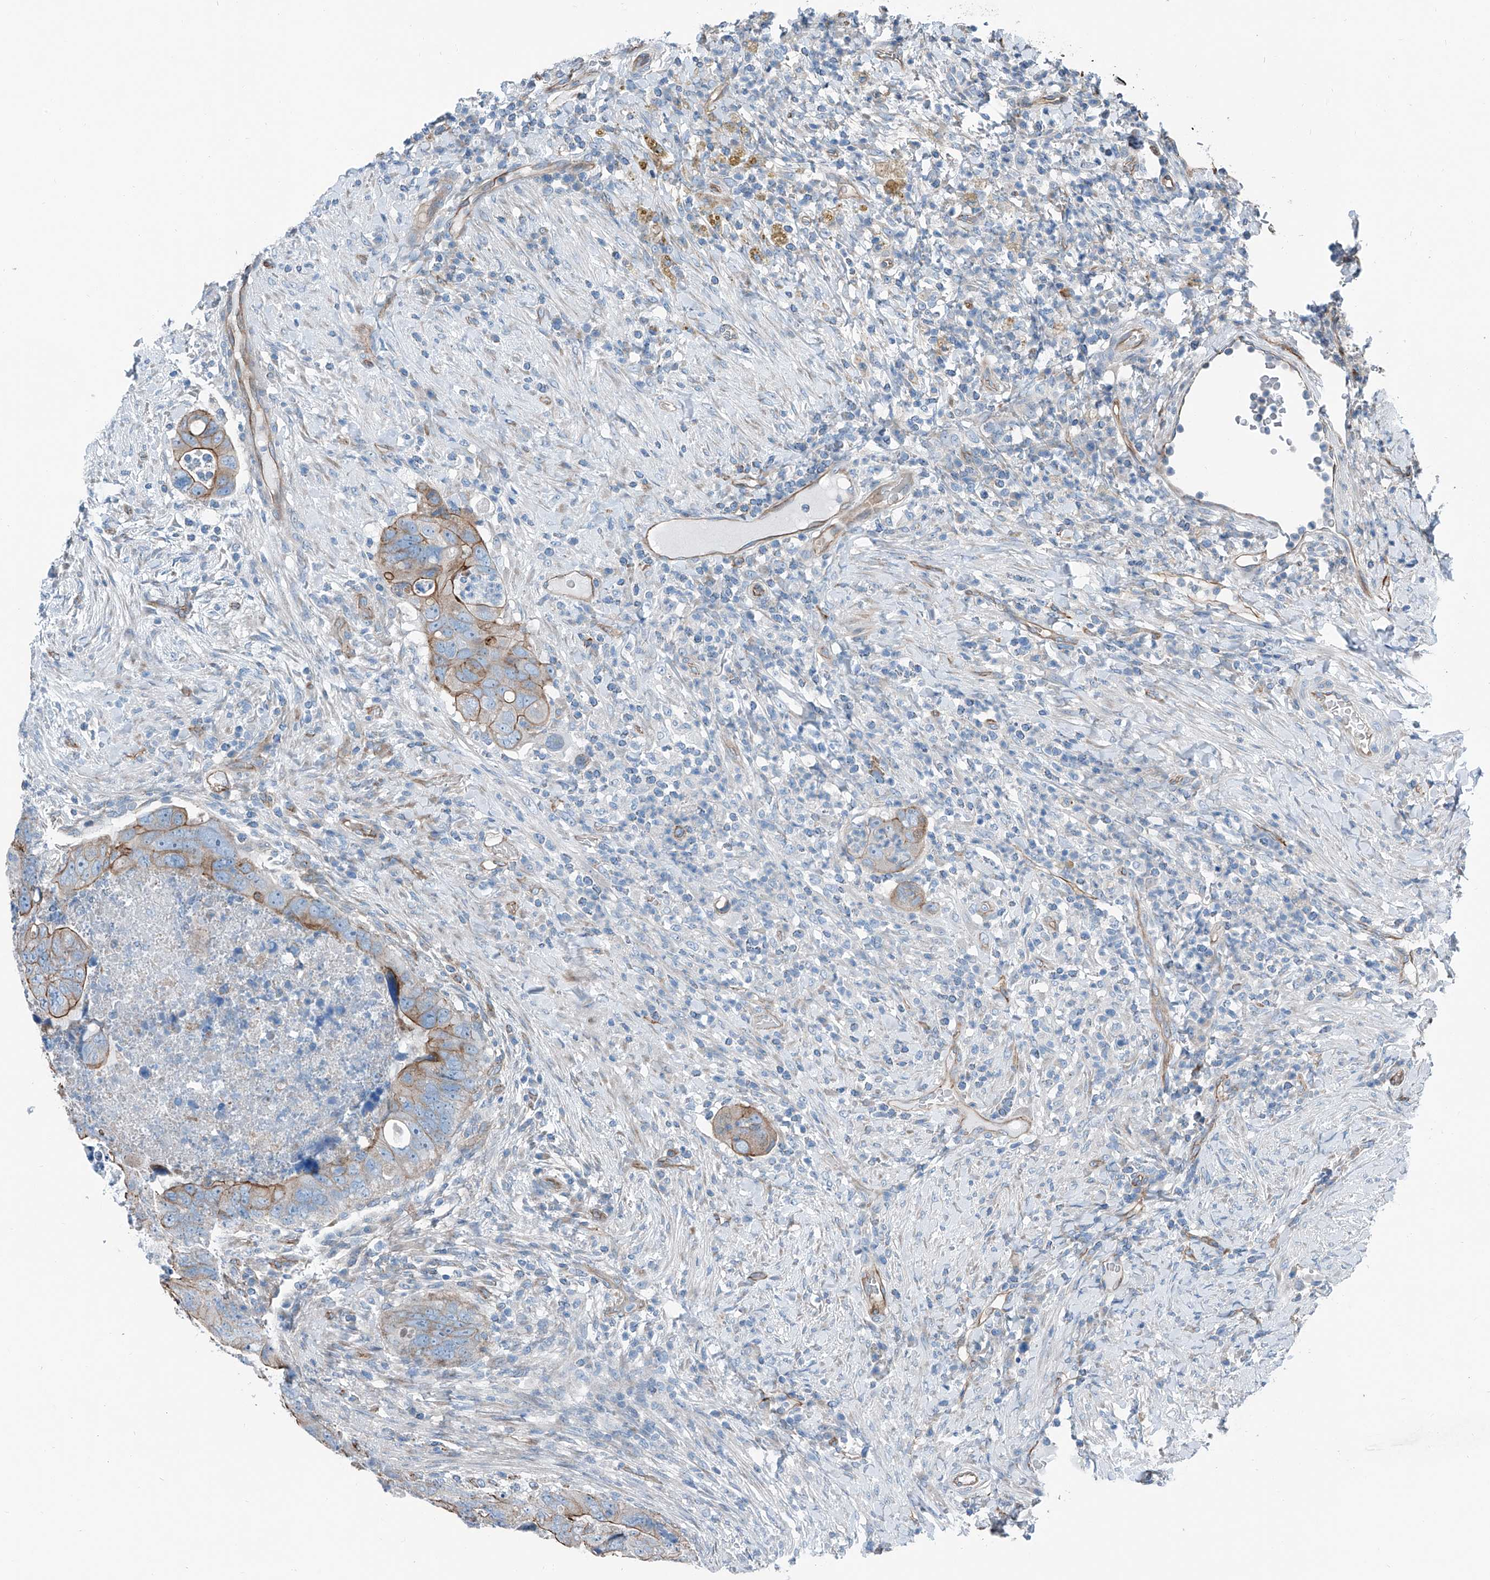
{"staining": {"intensity": "moderate", "quantity": "25%-75%", "location": "cytoplasmic/membranous"}, "tissue": "colorectal cancer", "cell_type": "Tumor cells", "image_type": "cancer", "snomed": [{"axis": "morphology", "description": "Adenocarcinoma, NOS"}, {"axis": "topography", "description": "Rectum"}], "caption": "A brown stain highlights moderate cytoplasmic/membranous positivity of a protein in colorectal cancer (adenocarcinoma) tumor cells.", "gene": "THEMIS2", "patient": {"sex": "male", "age": 59}}